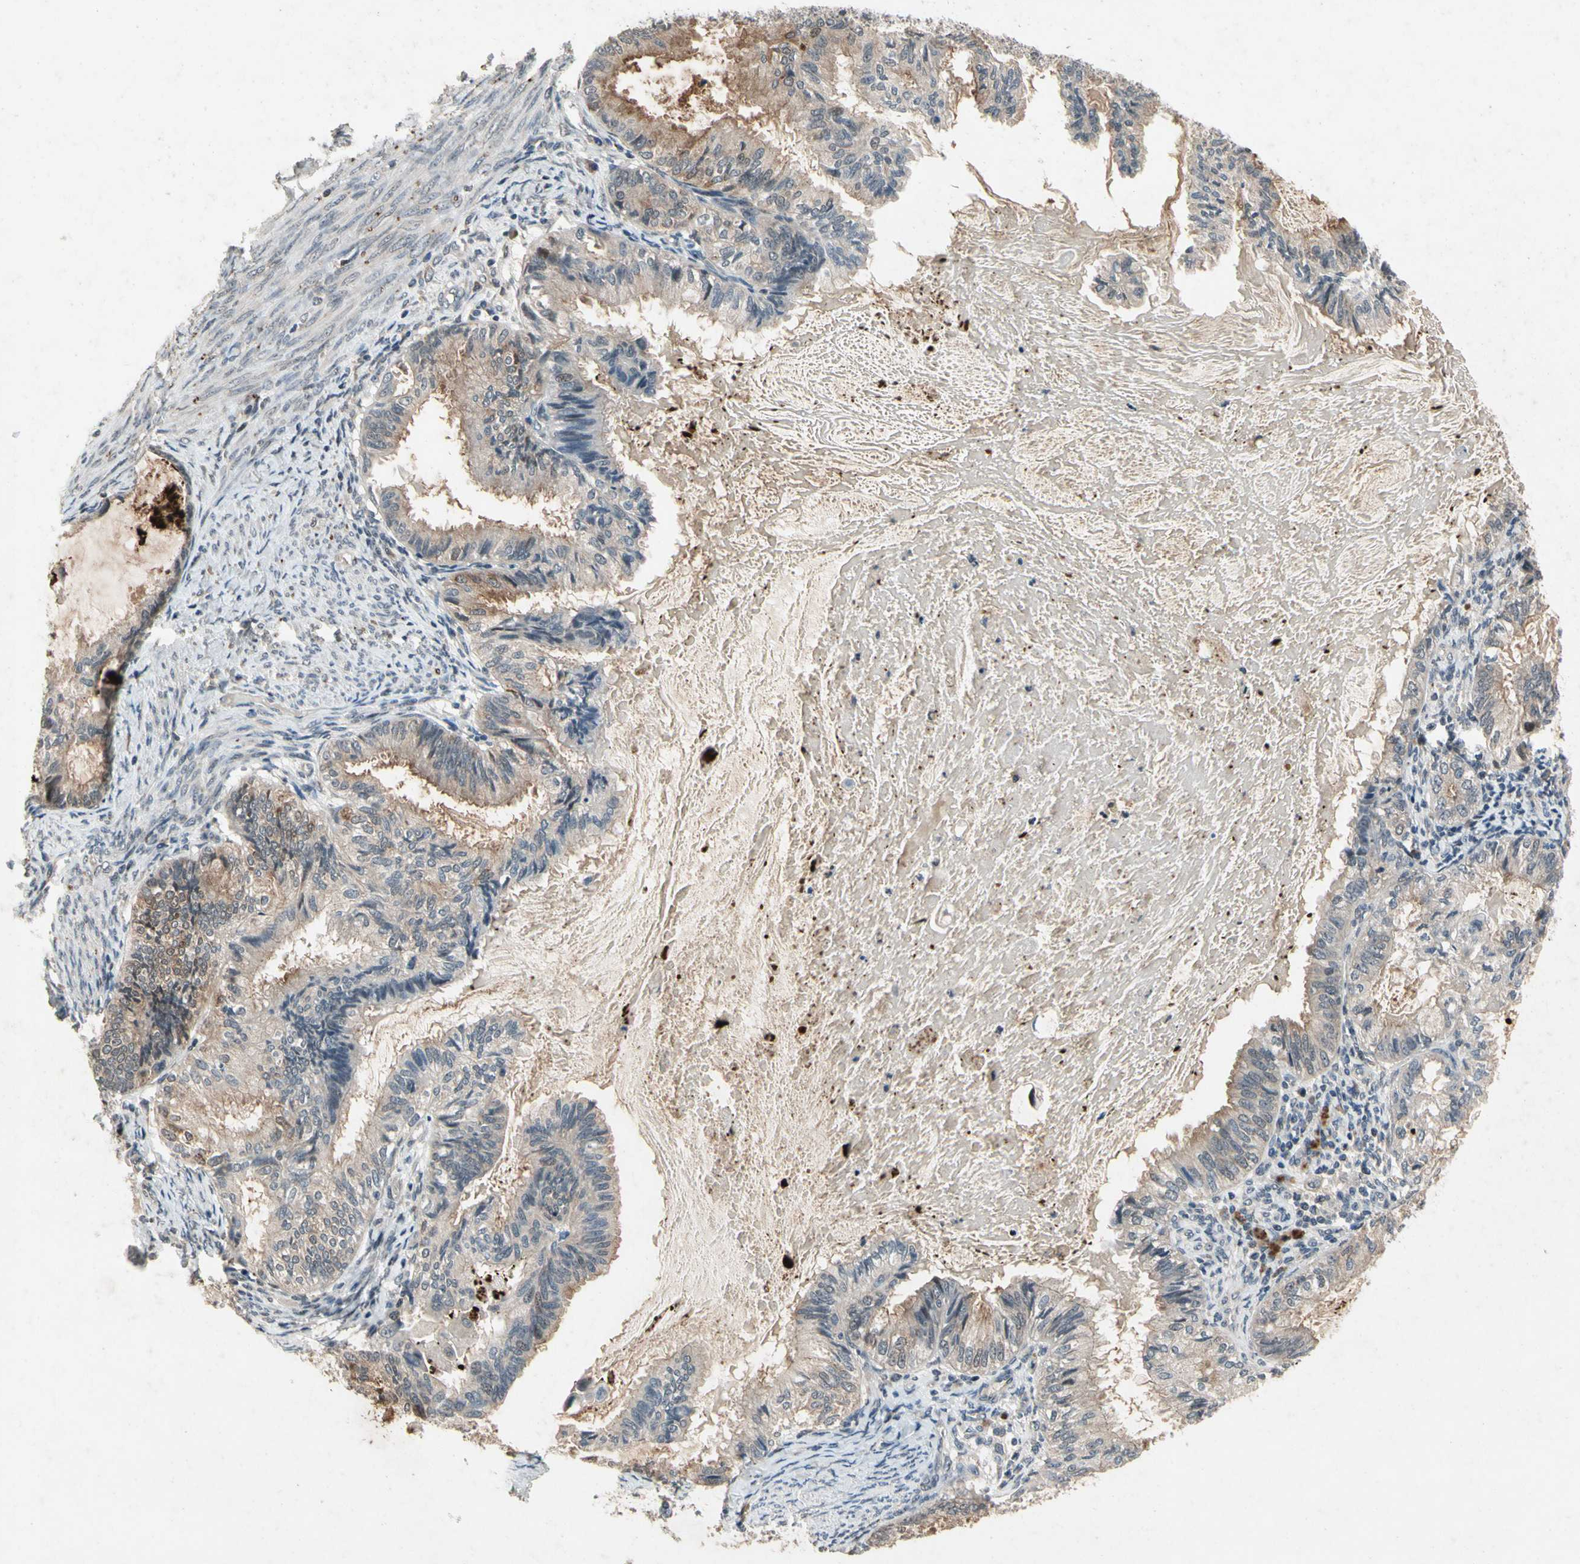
{"staining": {"intensity": "moderate", "quantity": "25%-75%", "location": "cytoplasmic/membranous"}, "tissue": "cervical cancer", "cell_type": "Tumor cells", "image_type": "cancer", "snomed": [{"axis": "morphology", "description": "Normal tissue, NOS"}, {"axis": "morphology", "description": "Adenocarcinoma, NOS"}, {"axis": "topography", "description": "Cervix"}, {"axis": "topography", "description": "Endometrium"}], "caption": "Immunohistochemistry photomicrograph of cervical cancer stained for a protein (brown), which exhibits medium levels of moderate cytoplasmic/membranous staining in approximately 25%-75% of tumor cells.", "gene": "DPY19L3", "patient": {"sex": "female", "age": 86}}